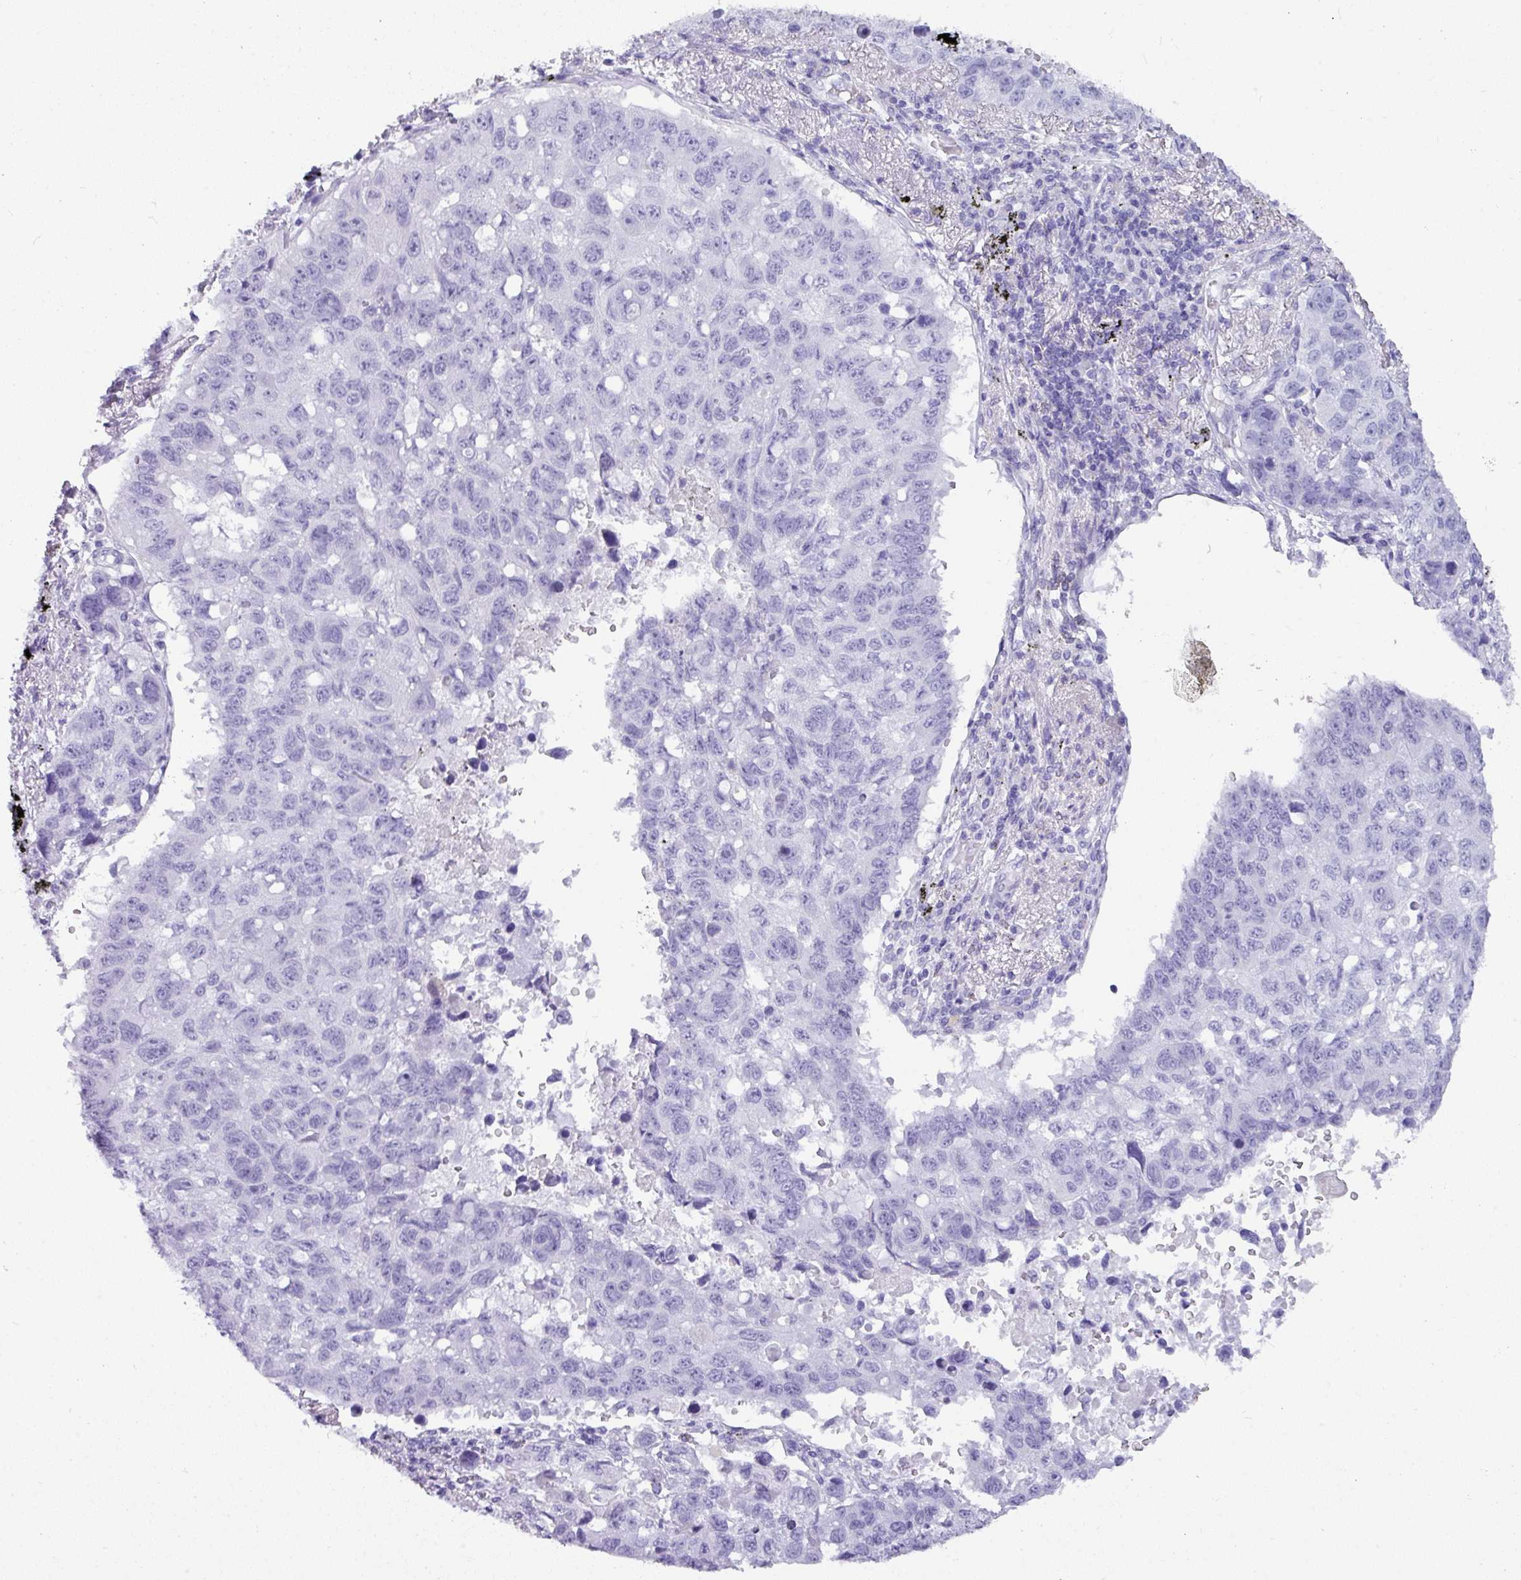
{"staining": {"intensity": "negative", "quantity": "none", "location": "none"}, "tissue": "lung cancer", "cell_type": "Tumor cells", "image_type": "cancer", "snomed": [{"axis": "morphology", "description": "Squamous cell carcinoma, NOS"}, {"axis": "topography", "description": "Lung"}], "caption": "Histopathology image shows no protein positivity in tumor cells of lung squamous cell carcinoma tissue.", "gene": "ZNF524", "patient": {"sex": "male", "age": 60}}